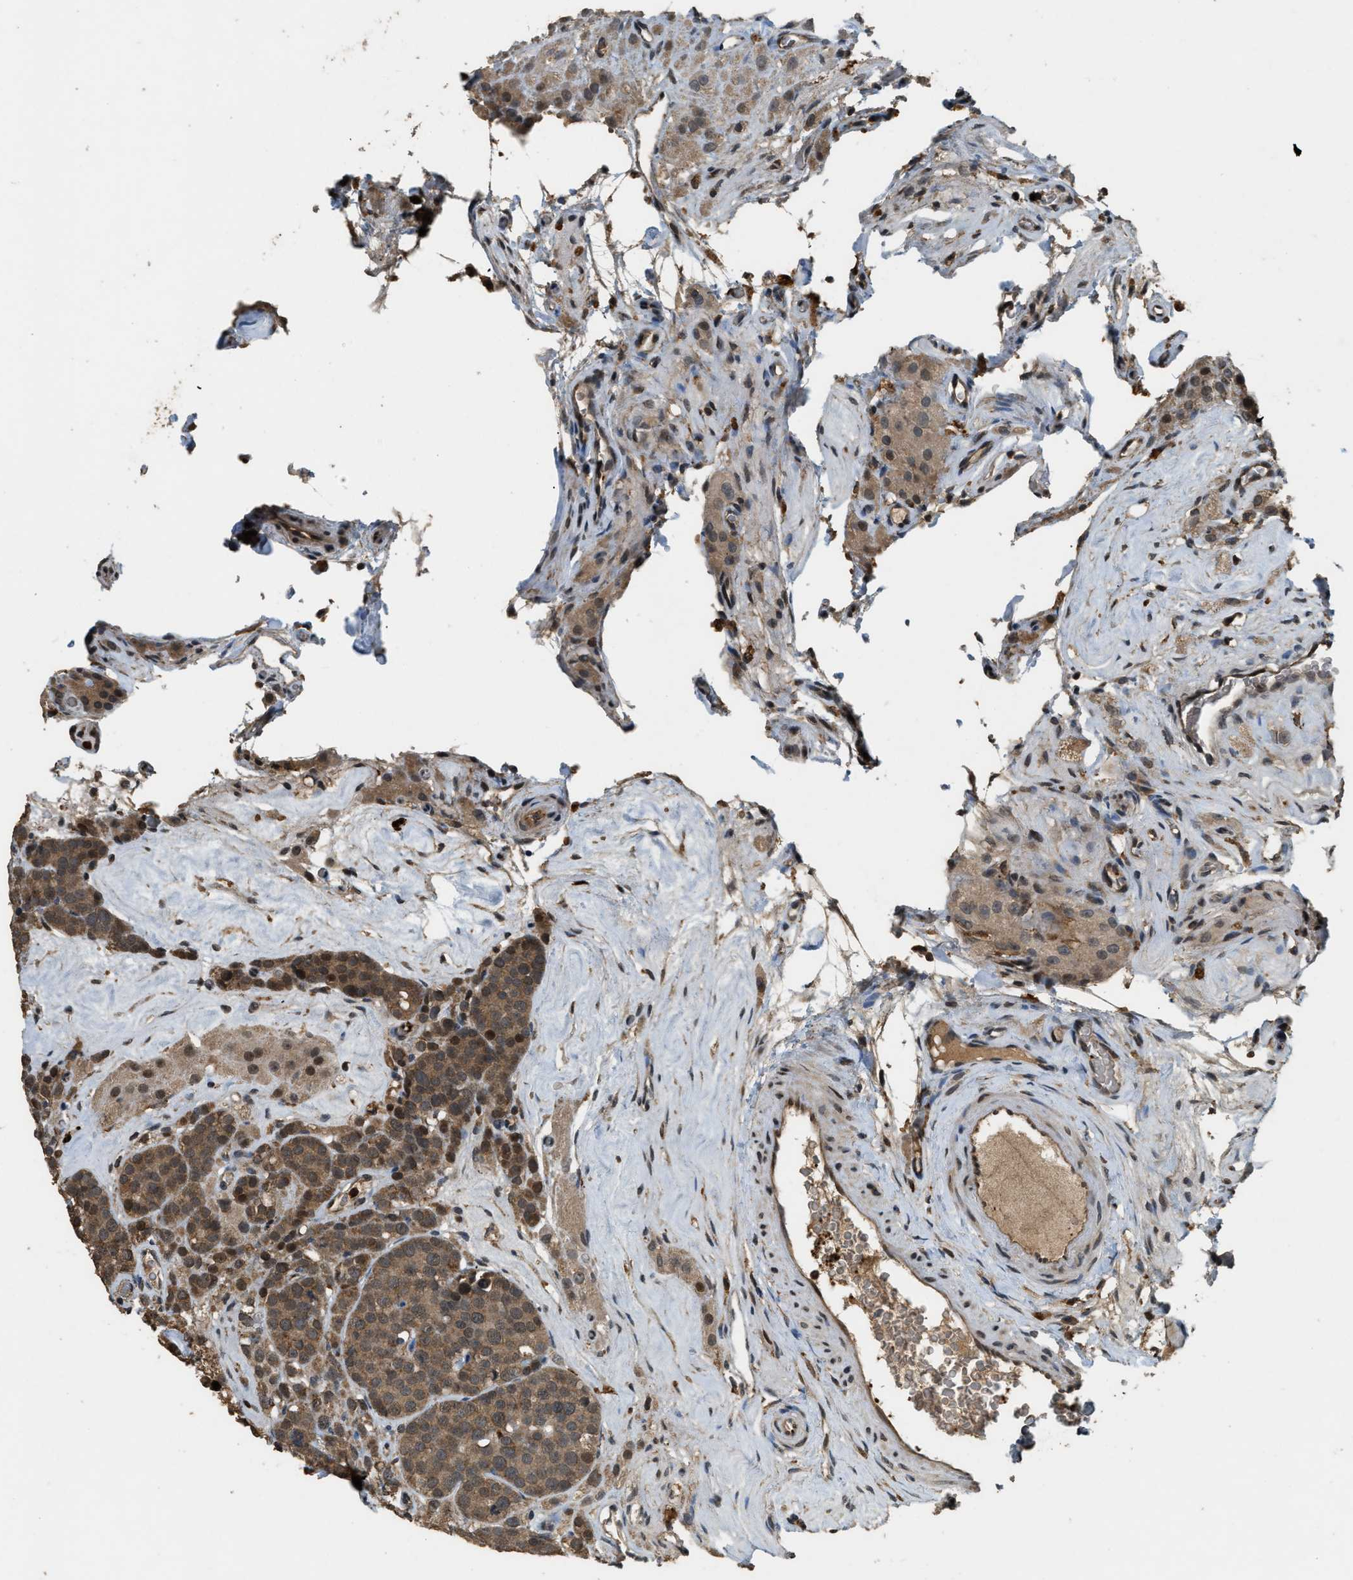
{"staining": {"intensity": "moderate", "quantity": ">75%", "location": "cytoplasmic/membranous"}, "tissue": "testis cancer", "cell_type": "Tumor cells", "image_type": "cancer", "snomed": [{"axis": "morphology", "description": "Seminoma, NOS"}, {"axis": "topography", "description": "Testis"}], "caption": "A histopathology image showing moderate cytoplasmic/membranous expression in approximately >75% of tumor cells in testis cancer (seminoma), as visualized by brown immunohistochemical staining.", "gene": "RNF141", "patient": {"sex": "male", "age": 71}}